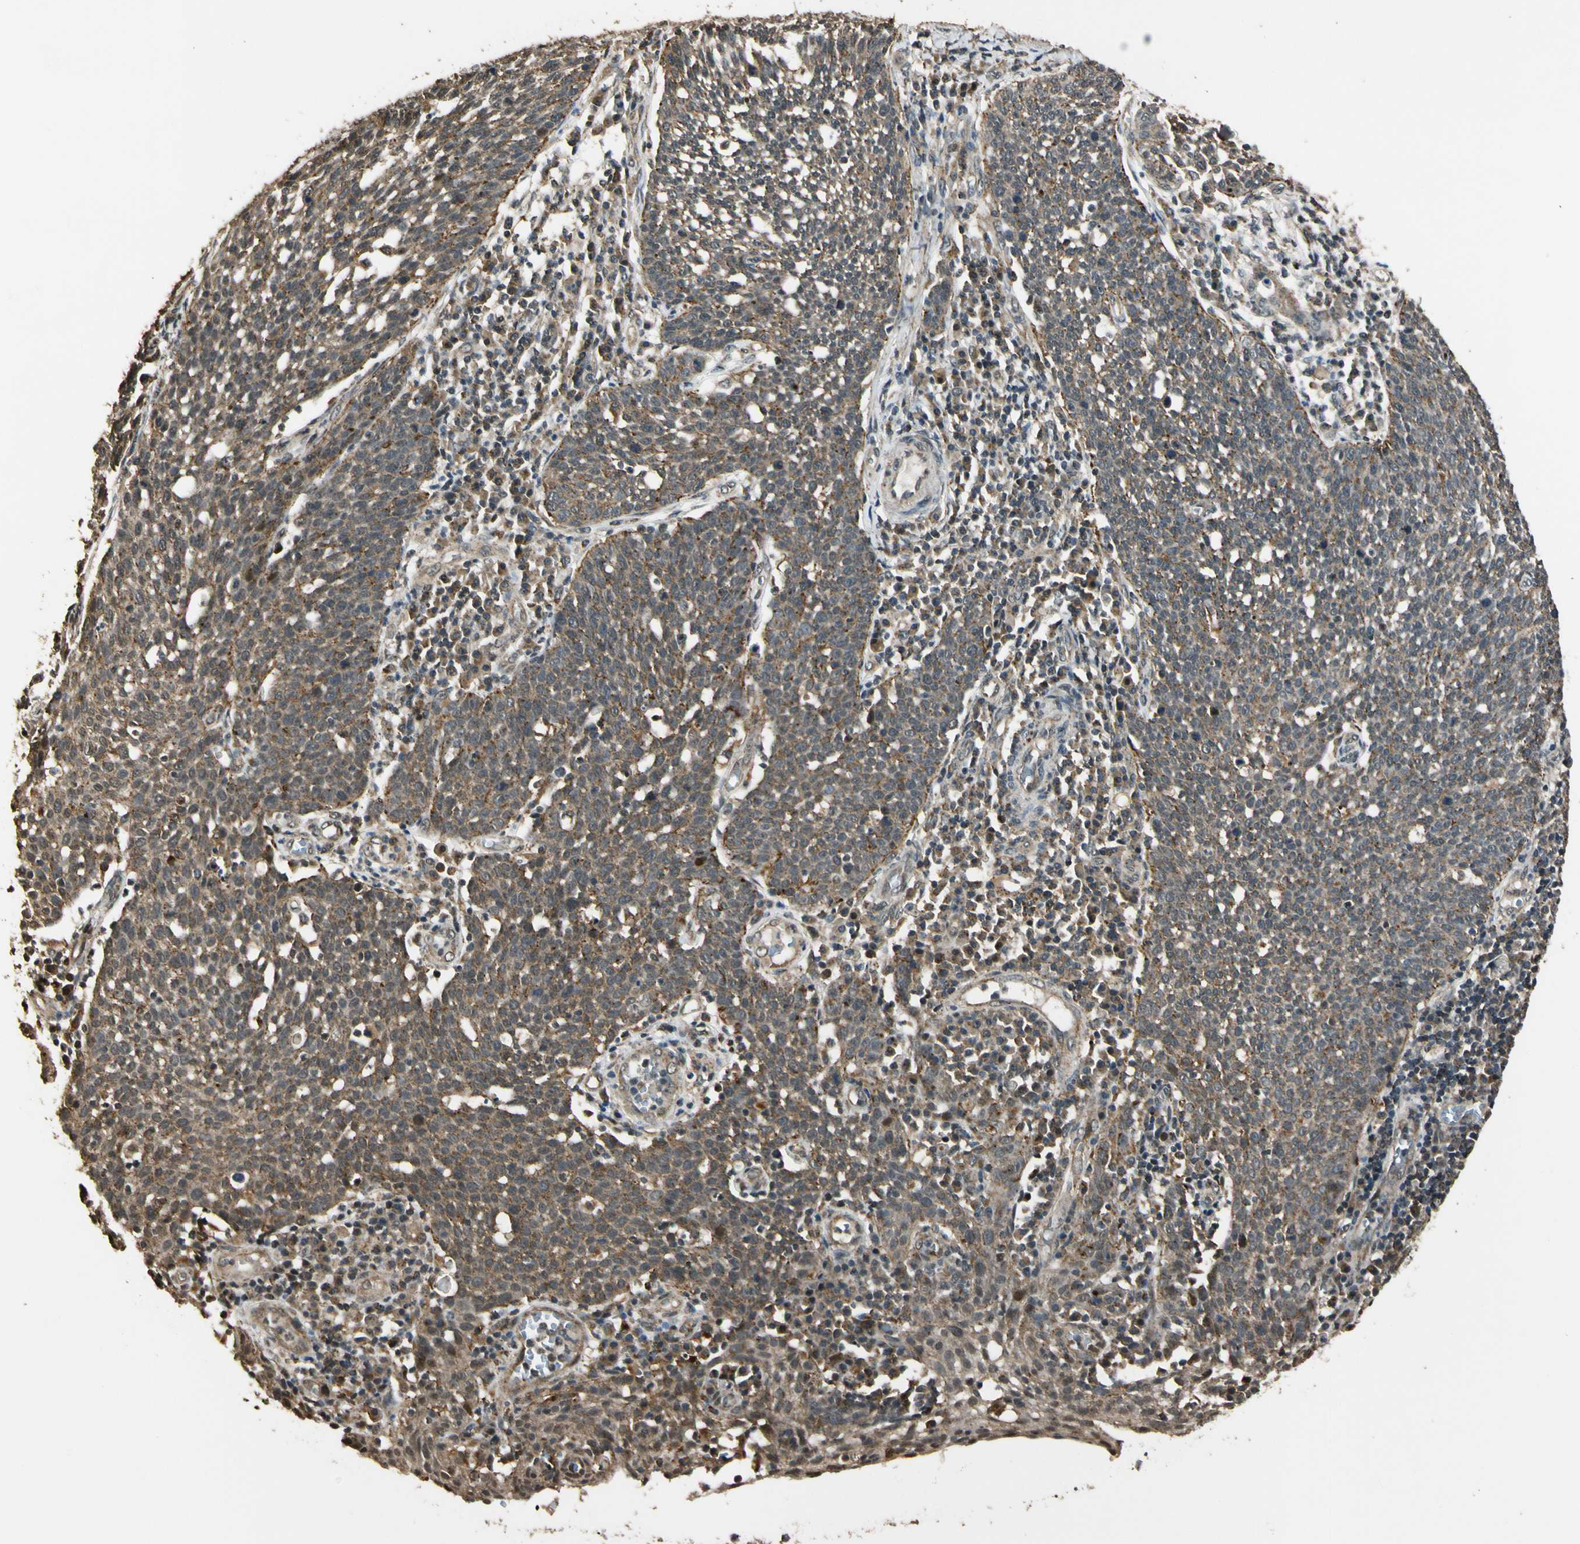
{"staining": {"intensity": "moderate", "quantity": "25%-75%", "location": "cytoplasmic/membranous"}, "tissue": "cervical cancer", "cell_type": "Tumor cells", "image_type": "cancer", "snomed": [{"axis": "morphology", "description": "Squamous cell carcinoma, NOS"}, {"axis": "topography", "description": "Cervix"}], "caption": "Cervical cancer stained with DAB immunohistochemistry exhibits medium levels of moderate cytoplasmic/membranous staining in about 25%-75% of tumor cells. Using DAB (3,3'-diaminobenzidine) (brown) and hematoxylin (blue) stains, captured at high magnification using brightfield microscopy.", "gene": "LAMTOR1", "patient": {"sex": "female", "age": 34}}